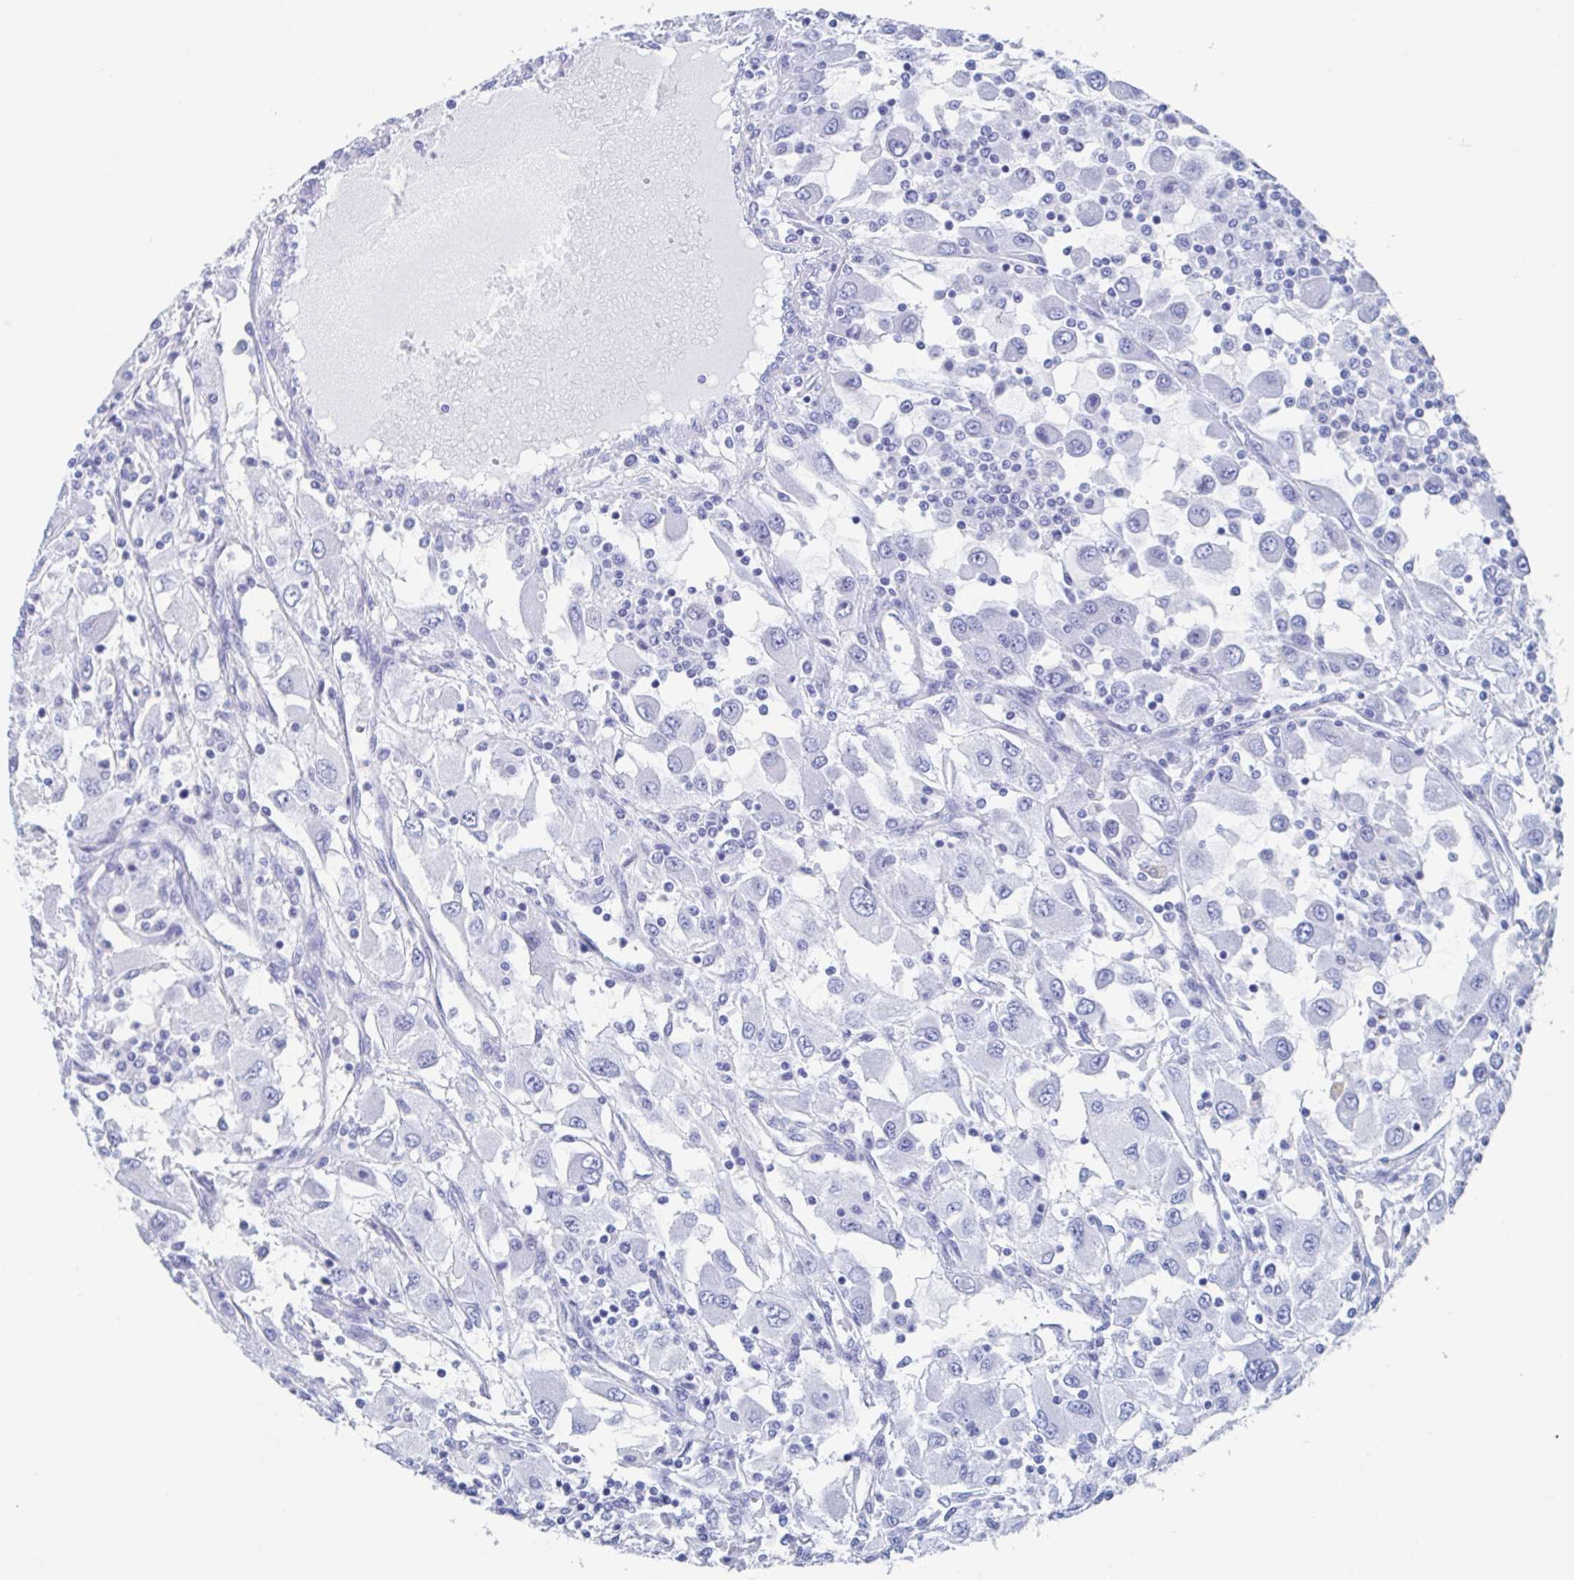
{"staining": {"intensity": "negative", "quantity": "none", "location": "none"}, "tissue": "renal cancer", "cell_type": "Tumor cells", "image_type": "cancer", "snomed": [{"axis": "morphology", "description": "Adenocarcinoma, NOS"}, {"axis": "topography", "description": "Kidney"}], "caption": "The image exhibits no staining of tumor cells in renal adenocarcinoma.", "gene": "HDGFL1", "patient": {"sex": "female", "age": 67}}